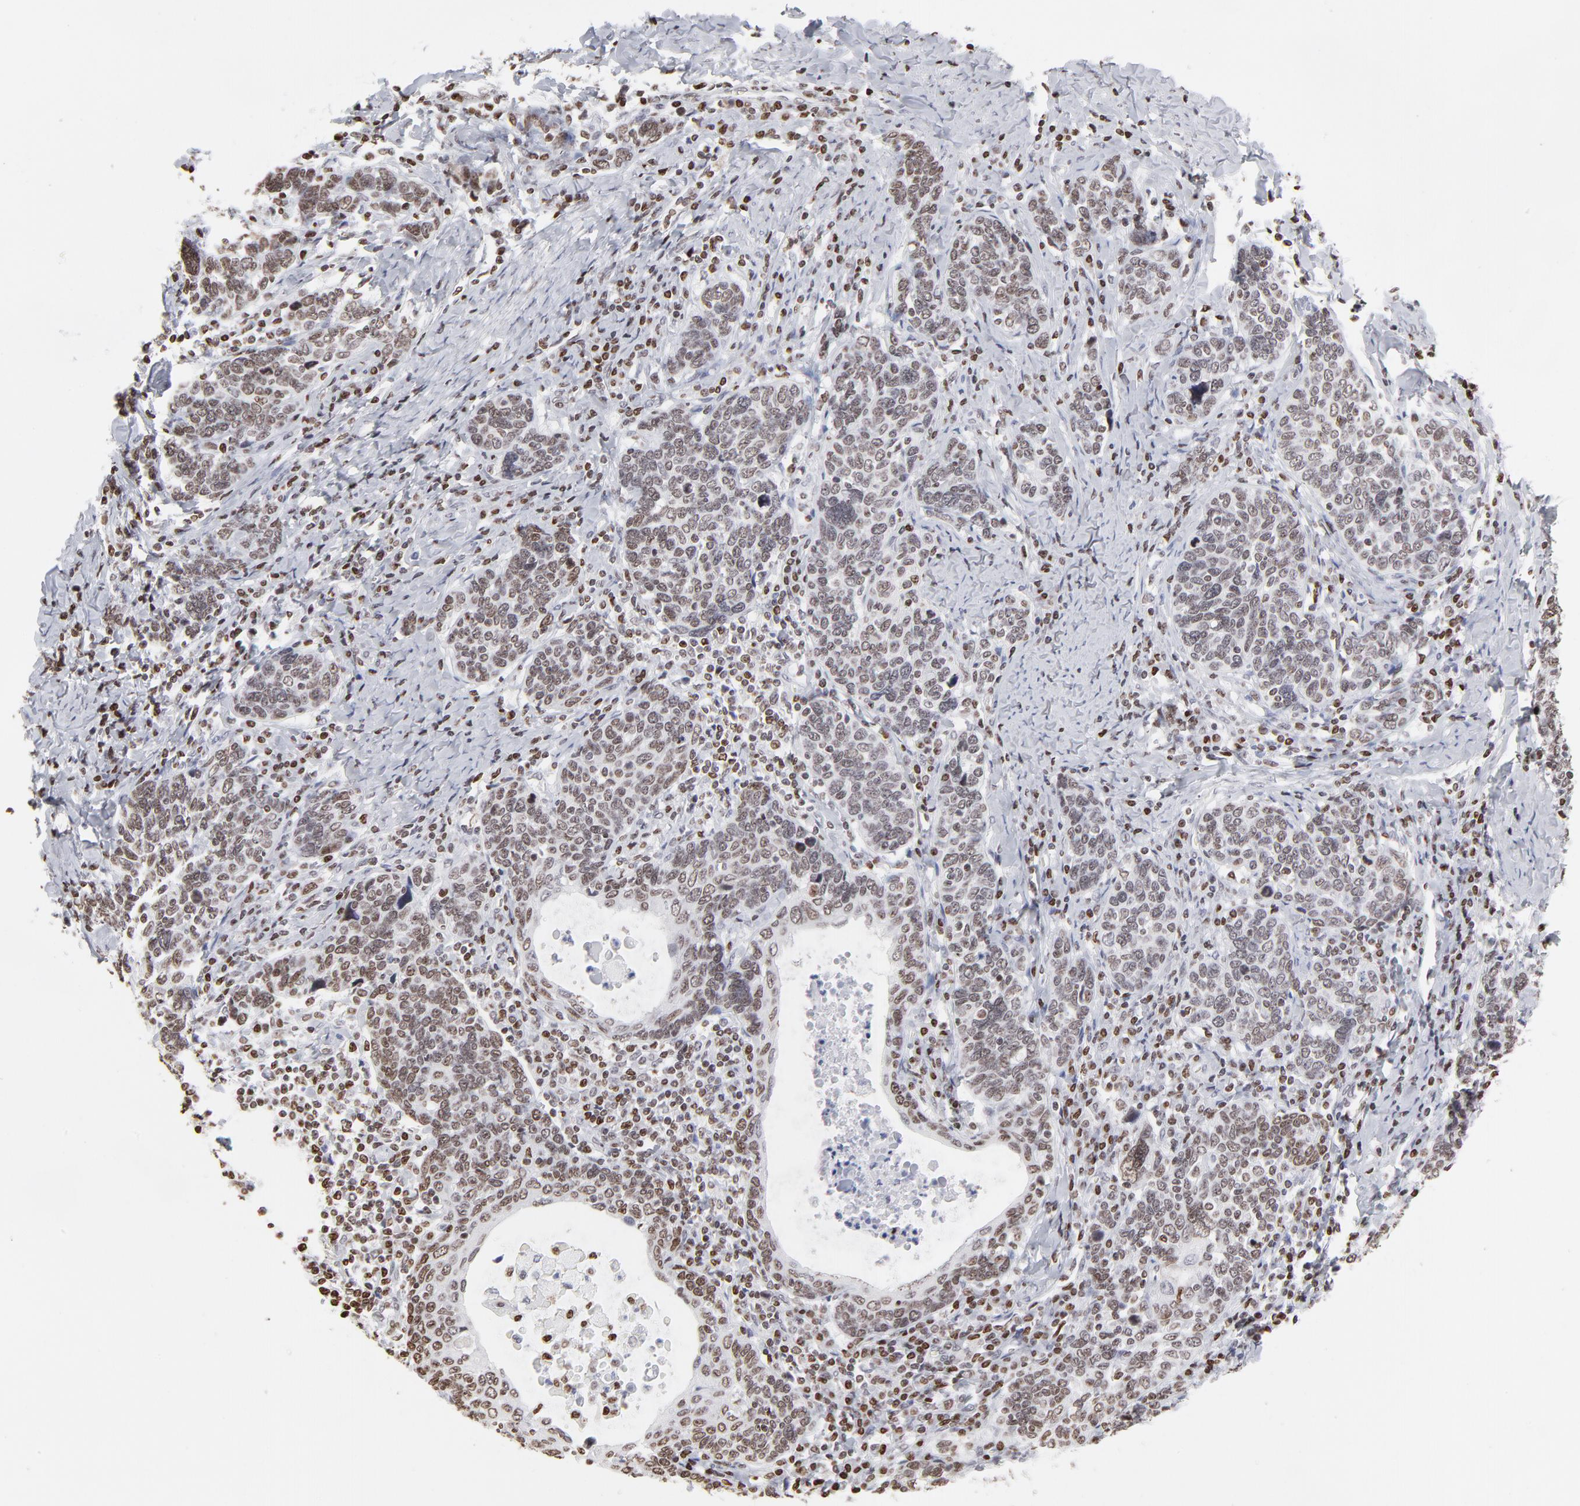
{"staining": {"intensity": "moderate", "quantity": ">75%", "location": "nuclear"}, "tissue": "cervical cancer", "cell_type": "Tumor cells", "image_type": "cancer", "snomed": [{"axis": "morphology", "description": "Squamous cell carcinoma, NOS"}, {"axis": "topography", "description": "Cervix"}], "caption": "Brown immunohistochemical staining in cervical cancer shows moderate nuclear staining in about >75% of tumor cells.", "gene": "PARP1", "patient": {"sex": "female", "age": 41}}